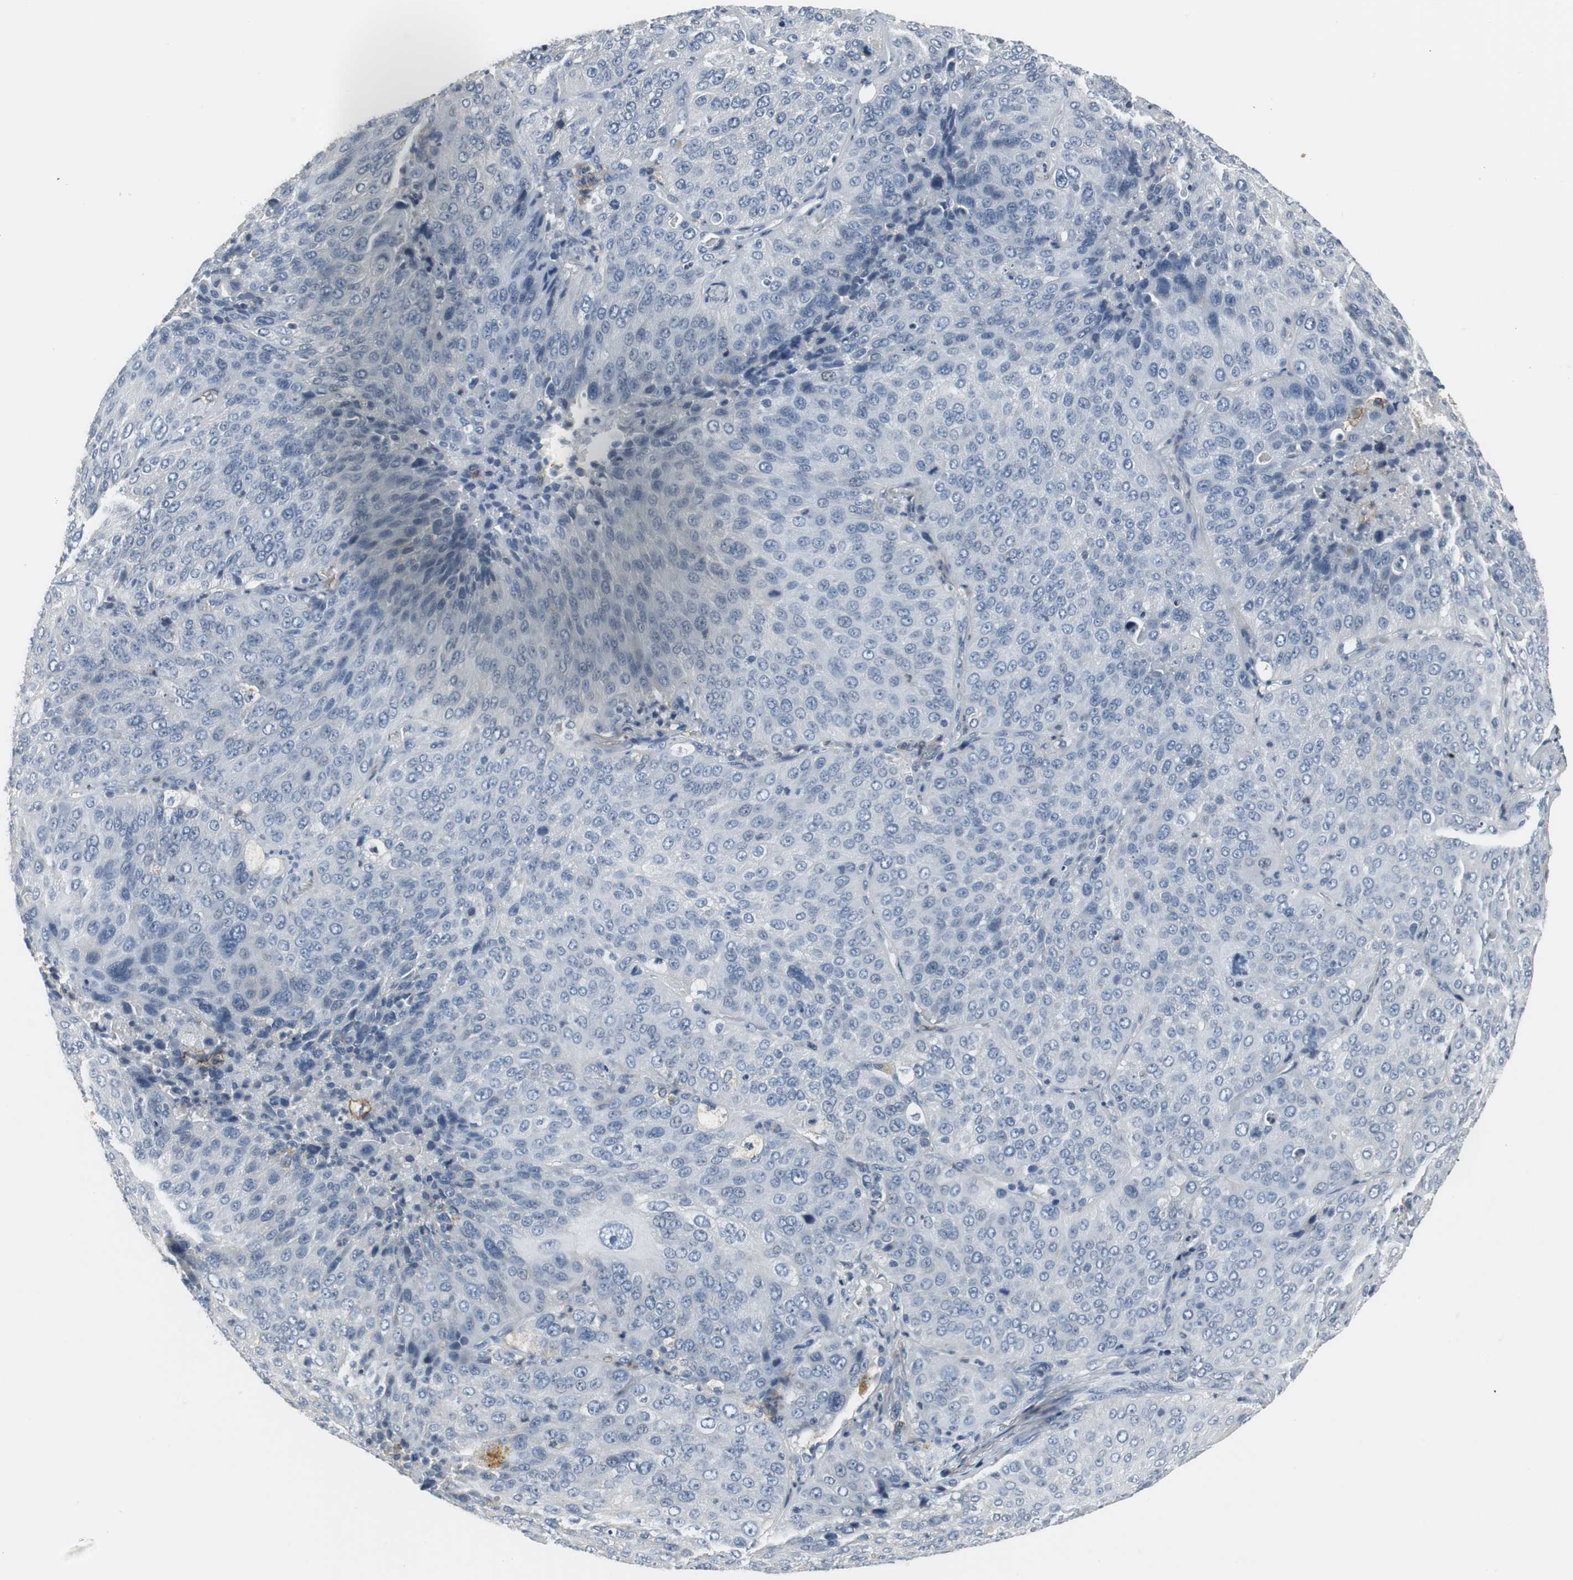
{"staining": {"intensity": "negative", "quantity": "none", "location": "none"}, "tissue": "lung cancer", "cell_type": "Tumor cells", "image_type": "cancer", "snomed": [{"axis": "morphology", "description": "Squamous cell carcinoma, NOS"}, {"axis": "topography", "description": "Lung"}], "caption": "A histopathology image of lung cancer (squamous cell carcinoma) stained for a protein demonstrates no brown staining in tumor cells.", "gene": "SLC2A5", "patient": {"sex": "male", "age": 54}}